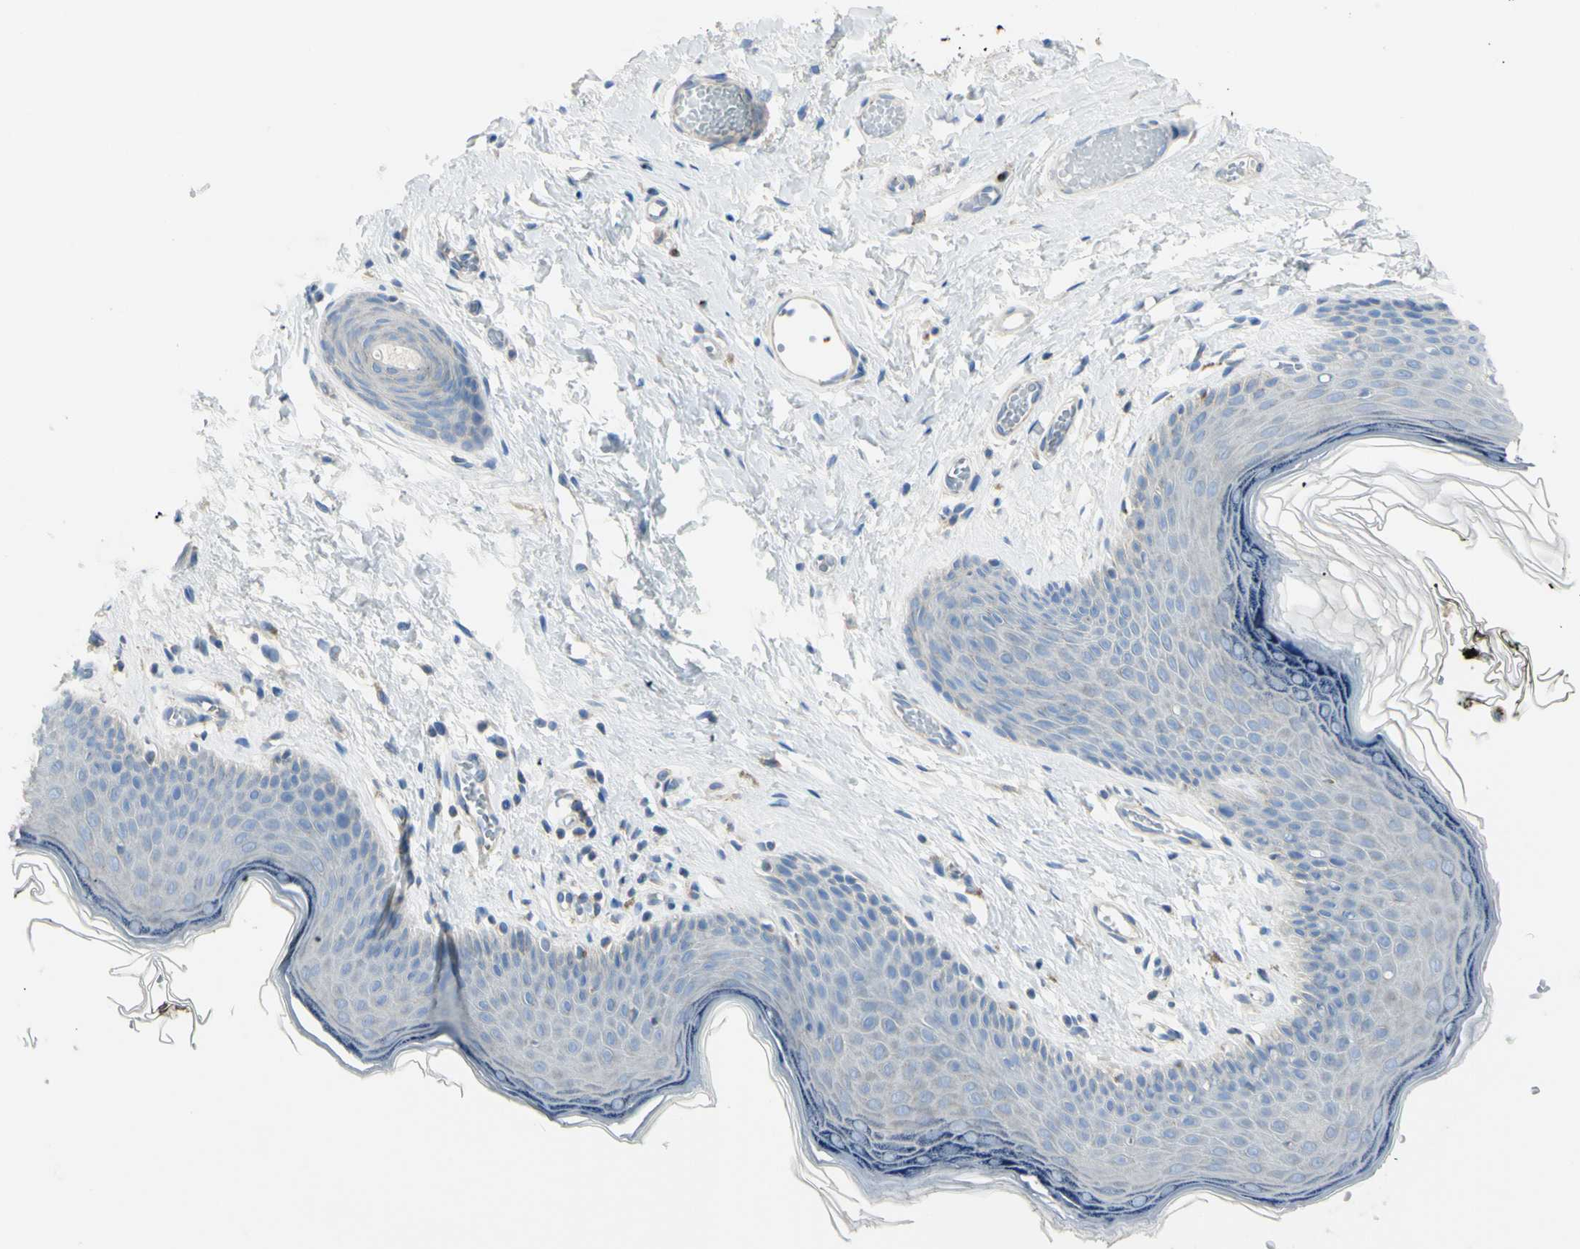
{"staining": {"intensity": "negative", "quantity": "none", "location": "none"}, "tissue": "skin", "cell_type": "Epidermal cells", "image_type": "normal", "snomed": [{"axis": "morphology", "description": "Normal tissue, NOS"}, {"axis": "morphology", "description": "Inflammation, NOS"}, {"axis": "topography", "description": "Vulva"}], "caption": "DAB immunohistochemical staining of normal human skin demonstrates no significant positivity in epidermal cells. (DAB immunohistochemistry with hematoxylin counter stain).", "gene": "B4GALT3", "patient": {"sex": "female", "age": 84}}